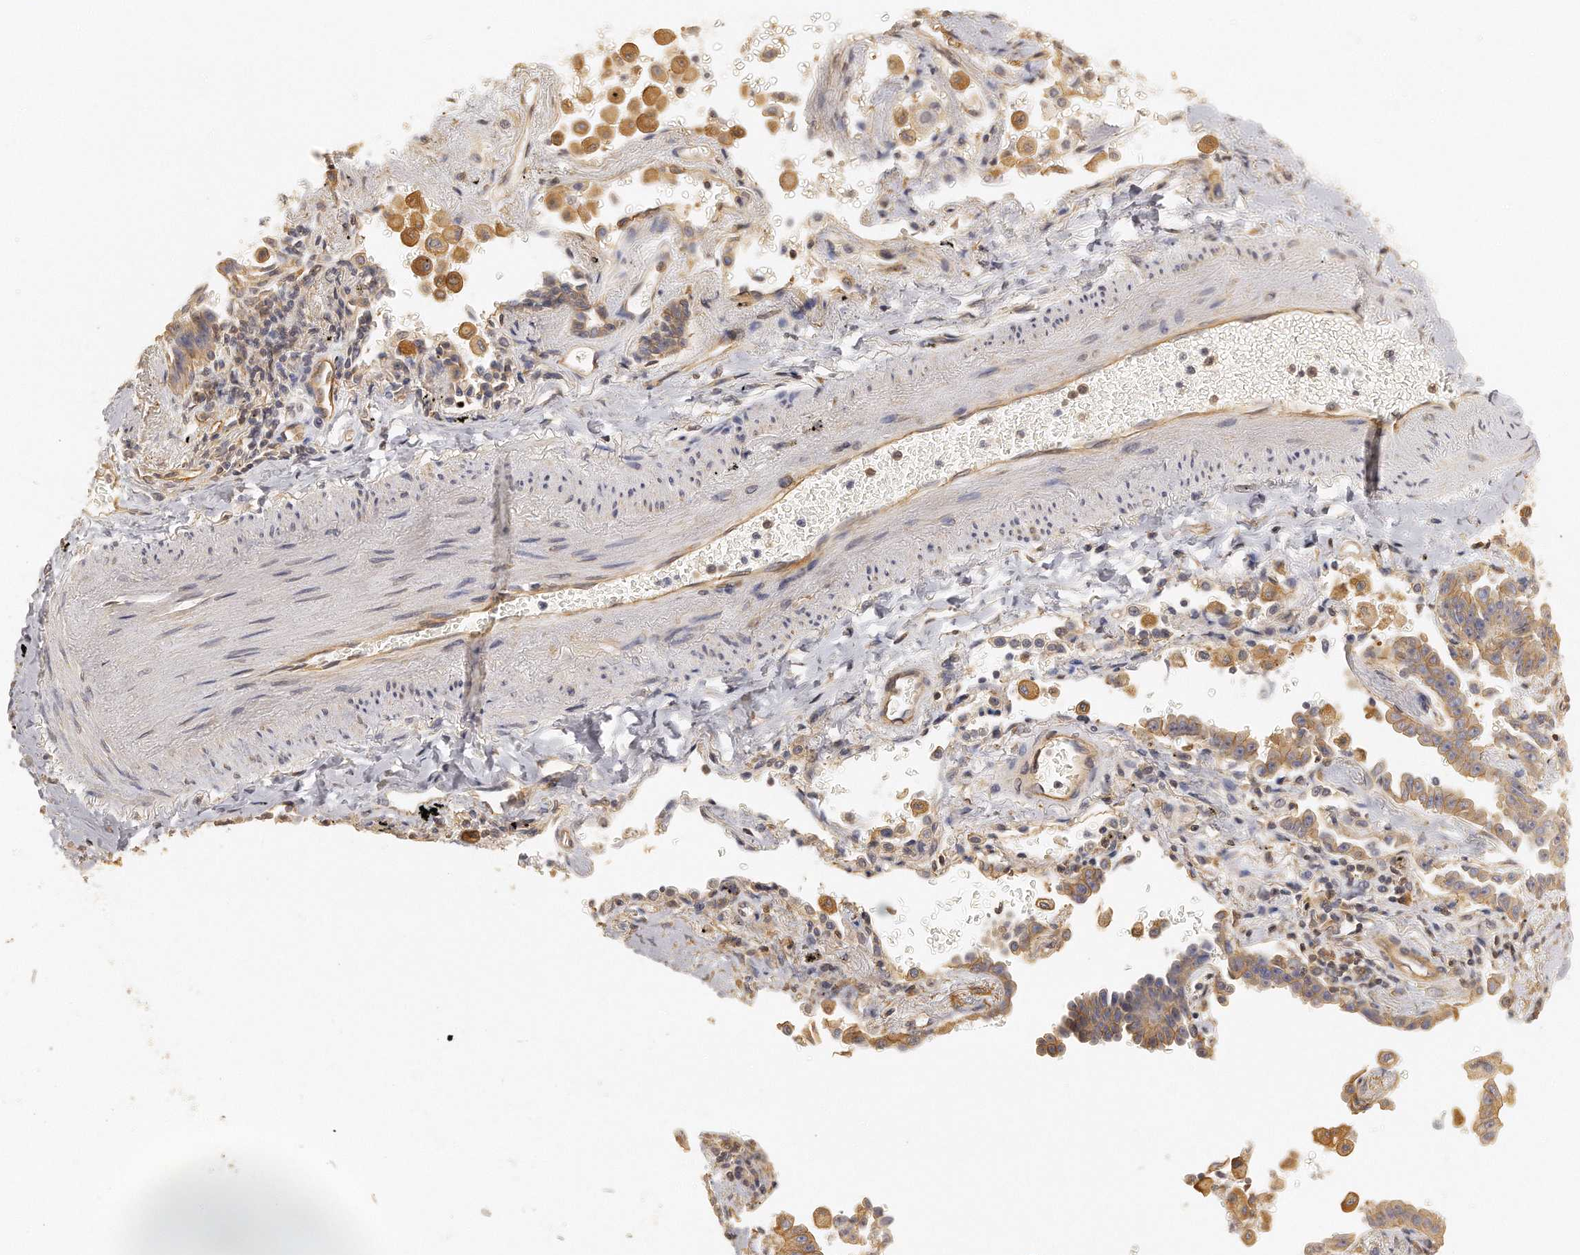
{"staining": {"intensity": "moderate", "quantity": "25%-75%", "location": "cytoplasmic/membranous"}, "tissue": "lung cancer", "cell_type": "Tumor cells", "image_type": "cancer", "snomed": [{"axis": "morphology", "description": "Adenocarcinoma, NOS"}, {"axis": "topography", "description": "Lung"}], "caption": "Moderate cytoplasmic/membranous expression for a protein is seen in about 25%-75% of tumor cells of lung cancer (adenocarcinoma) using immunohistochemistry.", "gene": "CHST7", "patient": {"sex": "female", "age": 64}}